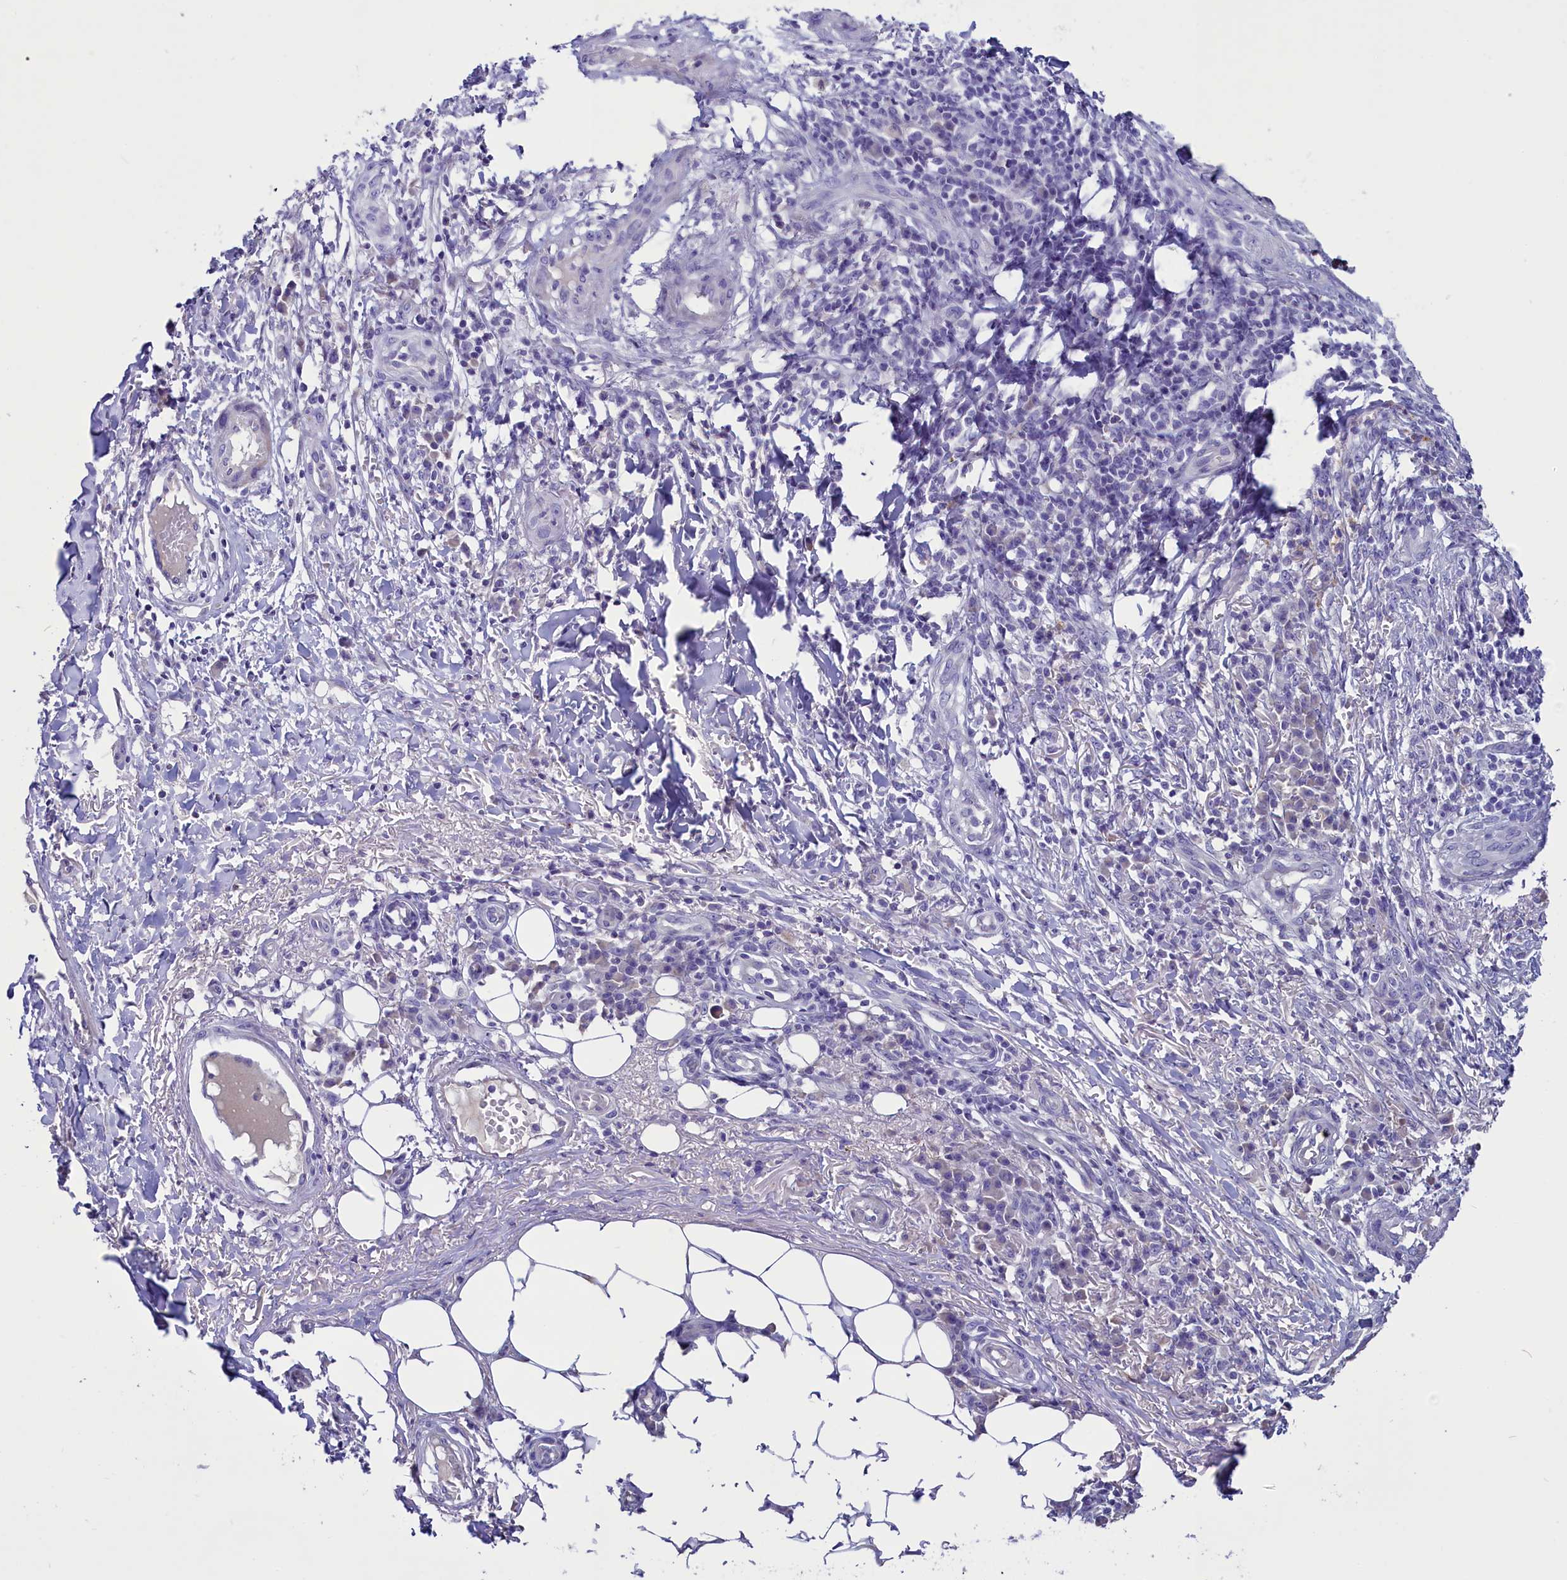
{"staining": {"intensity": "negative", "quantity": "none", "location": "none"}, "tissue": "skin cancer", "cell_type": "Tumor cells", "image_type": "cancer", "snomed": [{"axis": "morphology", "description": "Squamous cell carcinoma, NOS"}, {"axis": "topography", "description": "Skin"}], "caption": "Tumor cells are negative for brown protein staining in skin cancer.", "gene": "RTTN", "patient": {"sex": "male", "age": 70}}